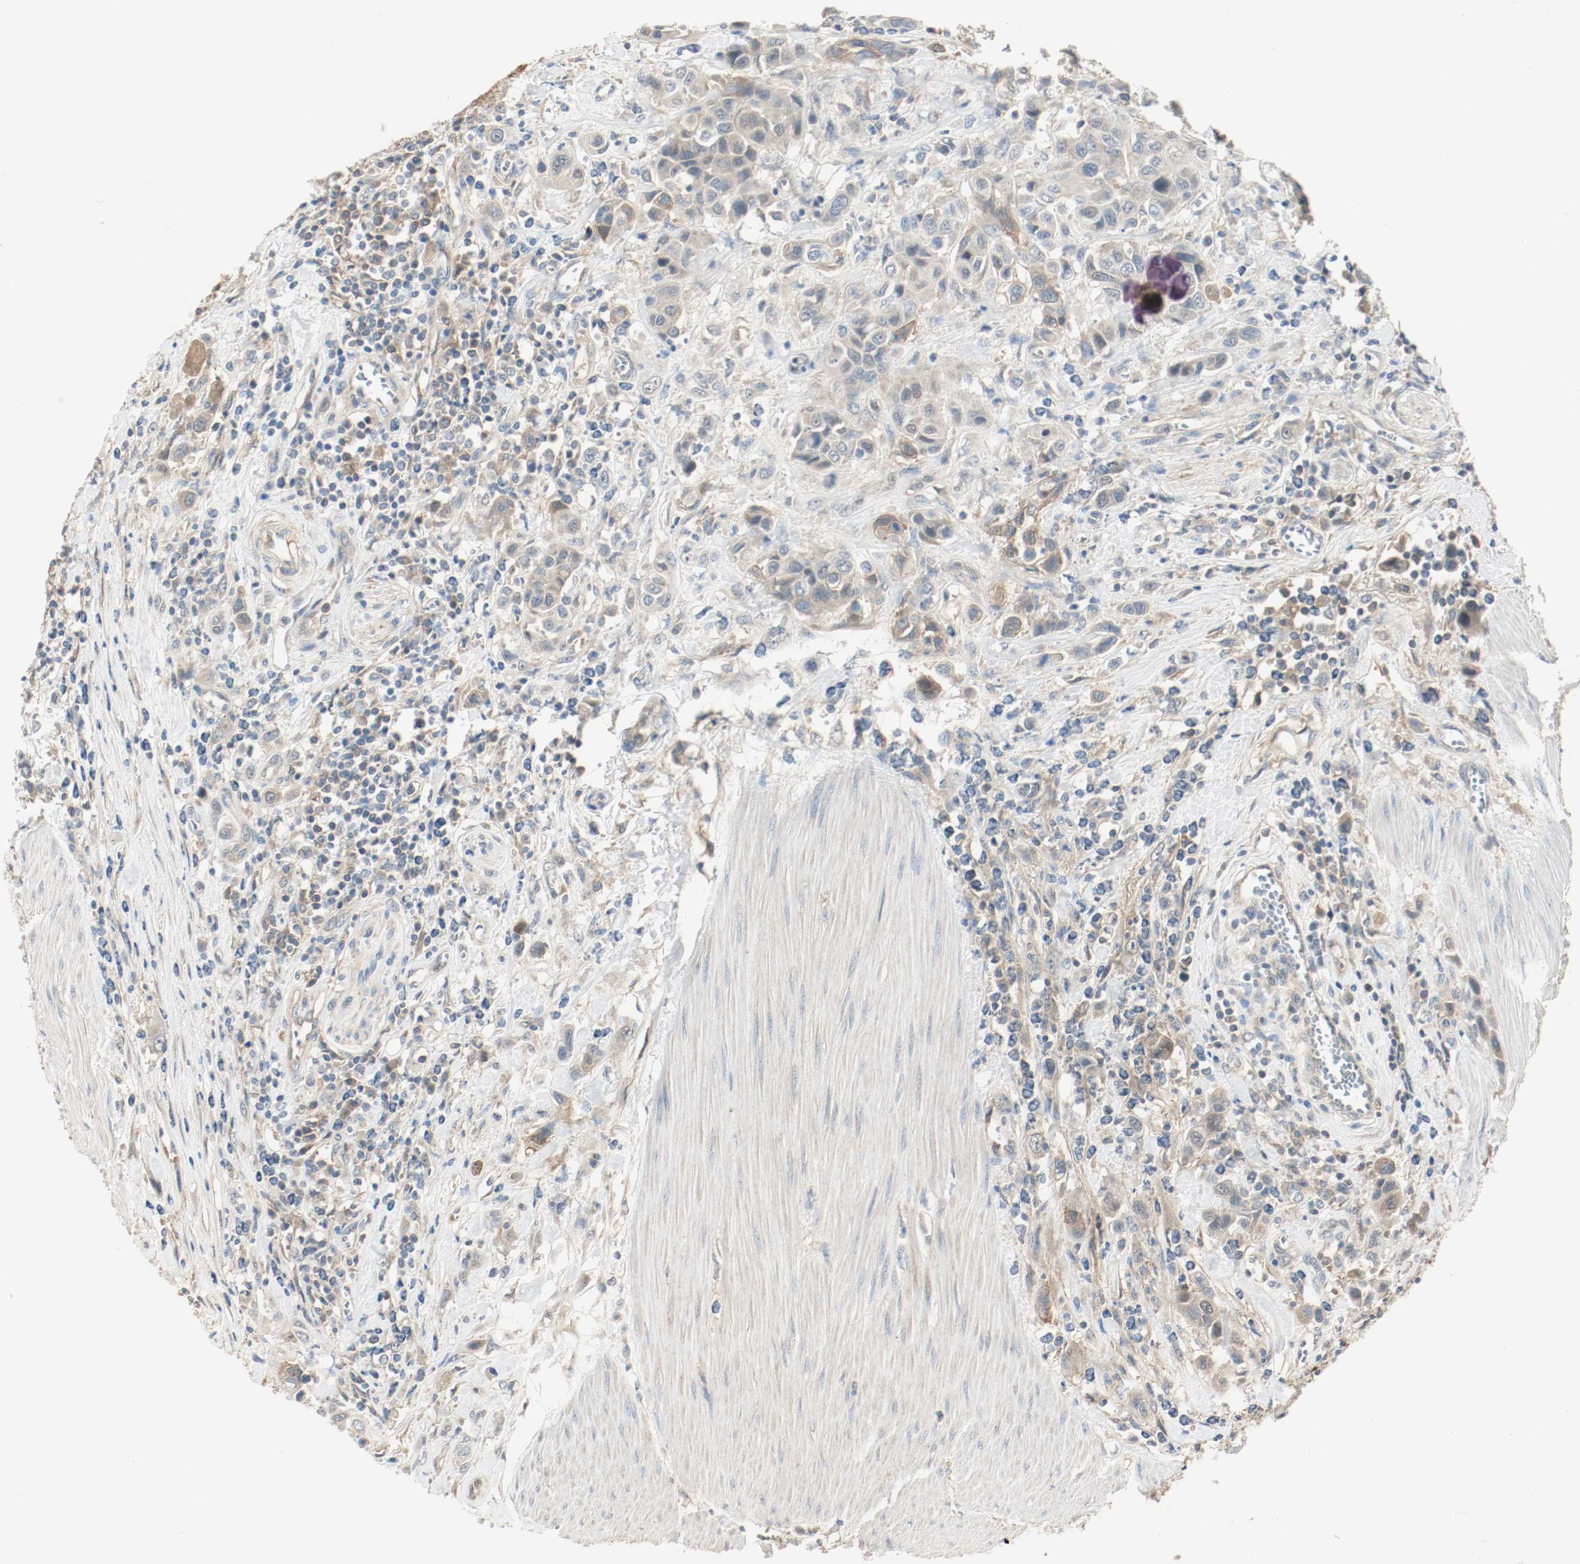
{"staining": {"intensity": "weak", "quantity": ">75%", "location": "cytoplasmic/membranous"}, "tissue": "urothelial cancer", "cell_type": "Tumor cells", "image_type": "cancer", "snomed": [{"axis": "morphology", "description": "Urothelial carcinoma, High grade"}, {"axis": "topography", "description": "Urinary bladder"}], "caption": "Urothelial cancer tissue exhibits weak cytoplasmic/membranous positivity in approximately >75% of tumor cells, visualized by immunohistochemistry.", "gene": "MELTF", "patient": {"sex": "male", "age": 50}}